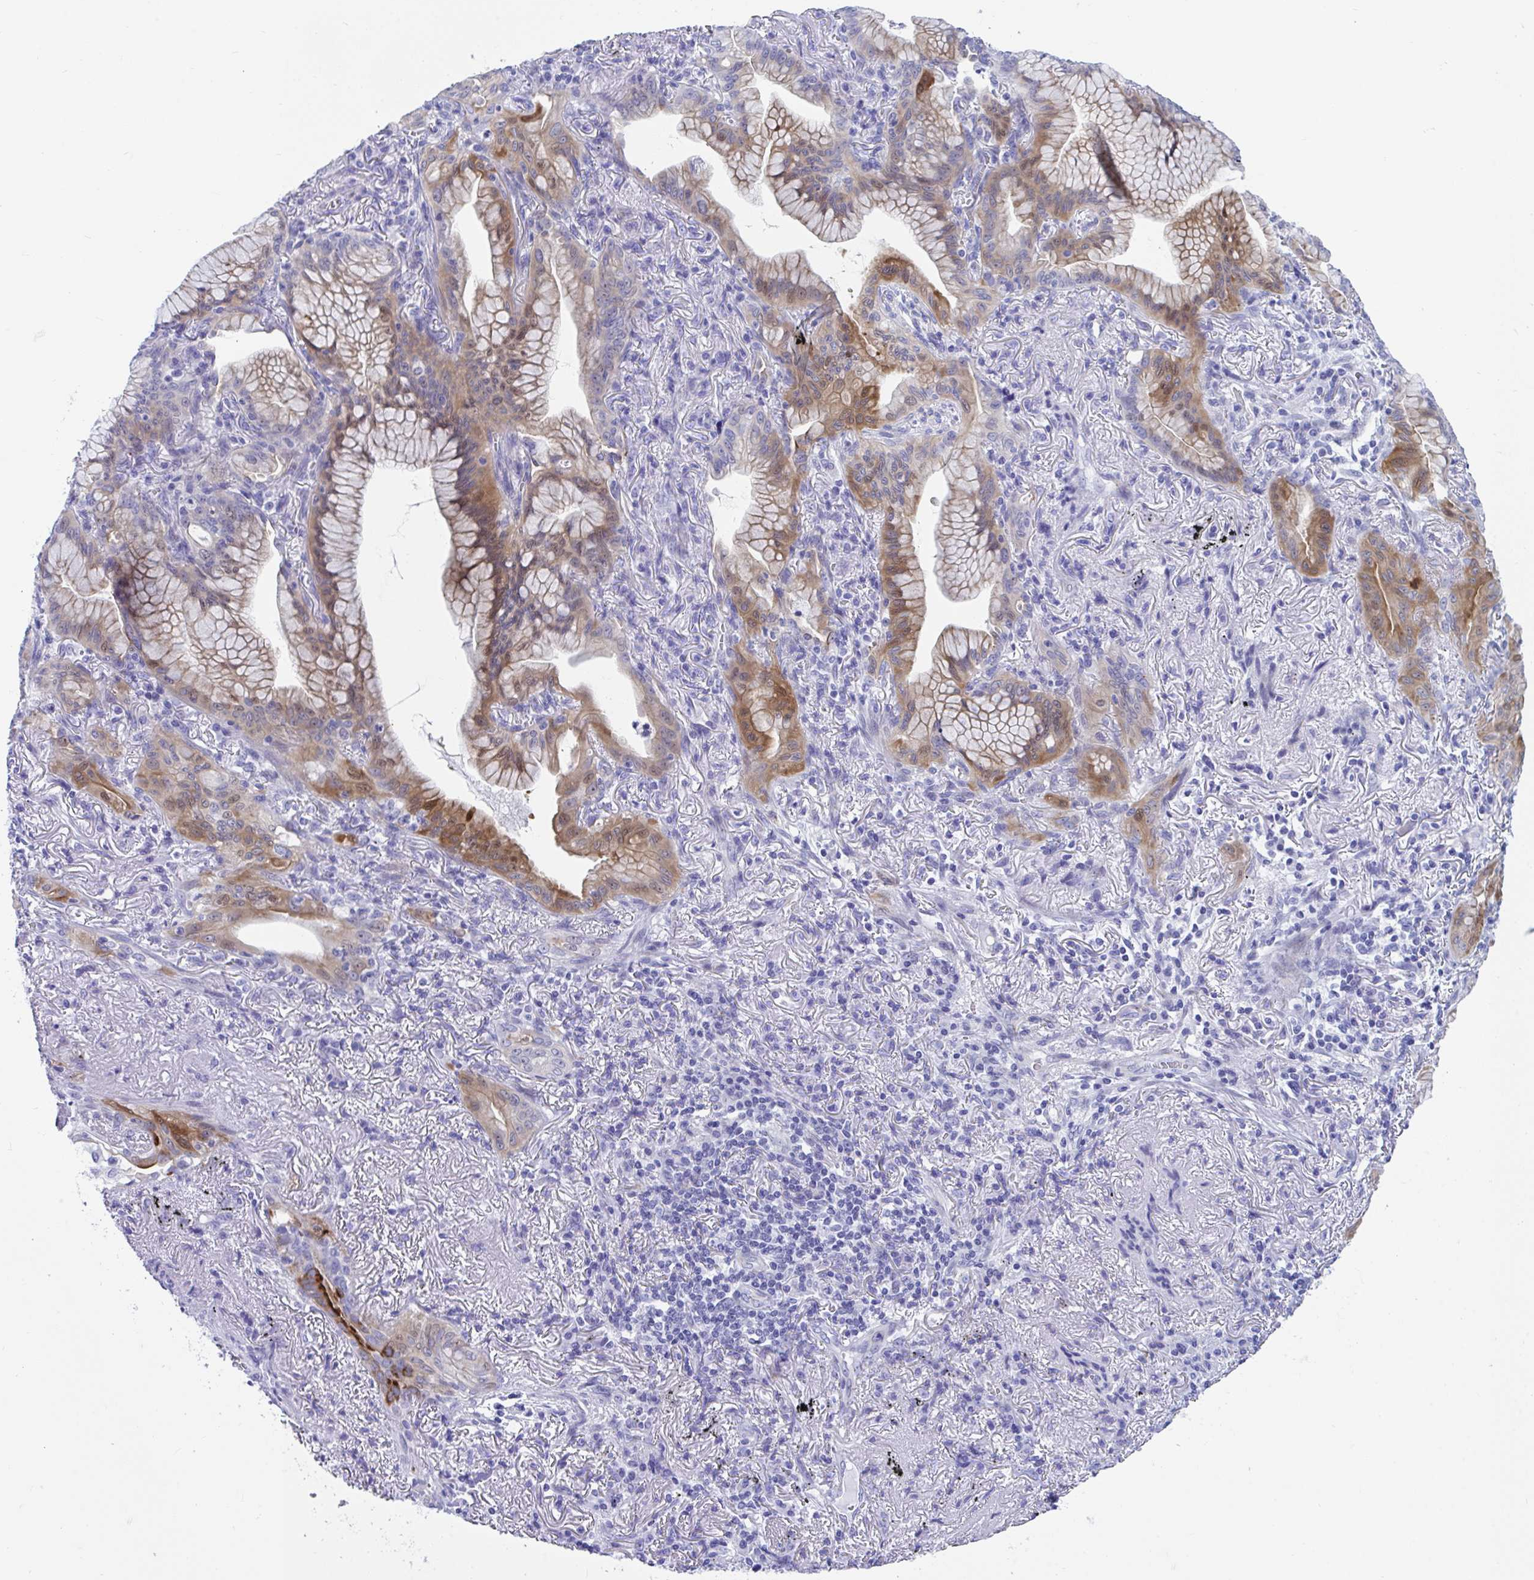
{"staining": {"intensity": "moderate", "quantity": ">75%", "location": "cytoplasmic/membranous,nuclear"}, "tissue": "lung cancer", "cell_type": "Tumor cells", "image_type": "cancer", "snomed": [{"axis": "morphology", "description": "Adenocarcinoma, NOS"}, {"axis": "topography", "description": "Lung"}], "caption": "Immunohistochemical staining of adenocarcinoma (lung) reveals medium levels of moderate cytoplasmic/membranous and nuclear staining in about >75% of tumor cells.", "gene": "TTC30B", "patient": {"sex": "male", "age": 77}}